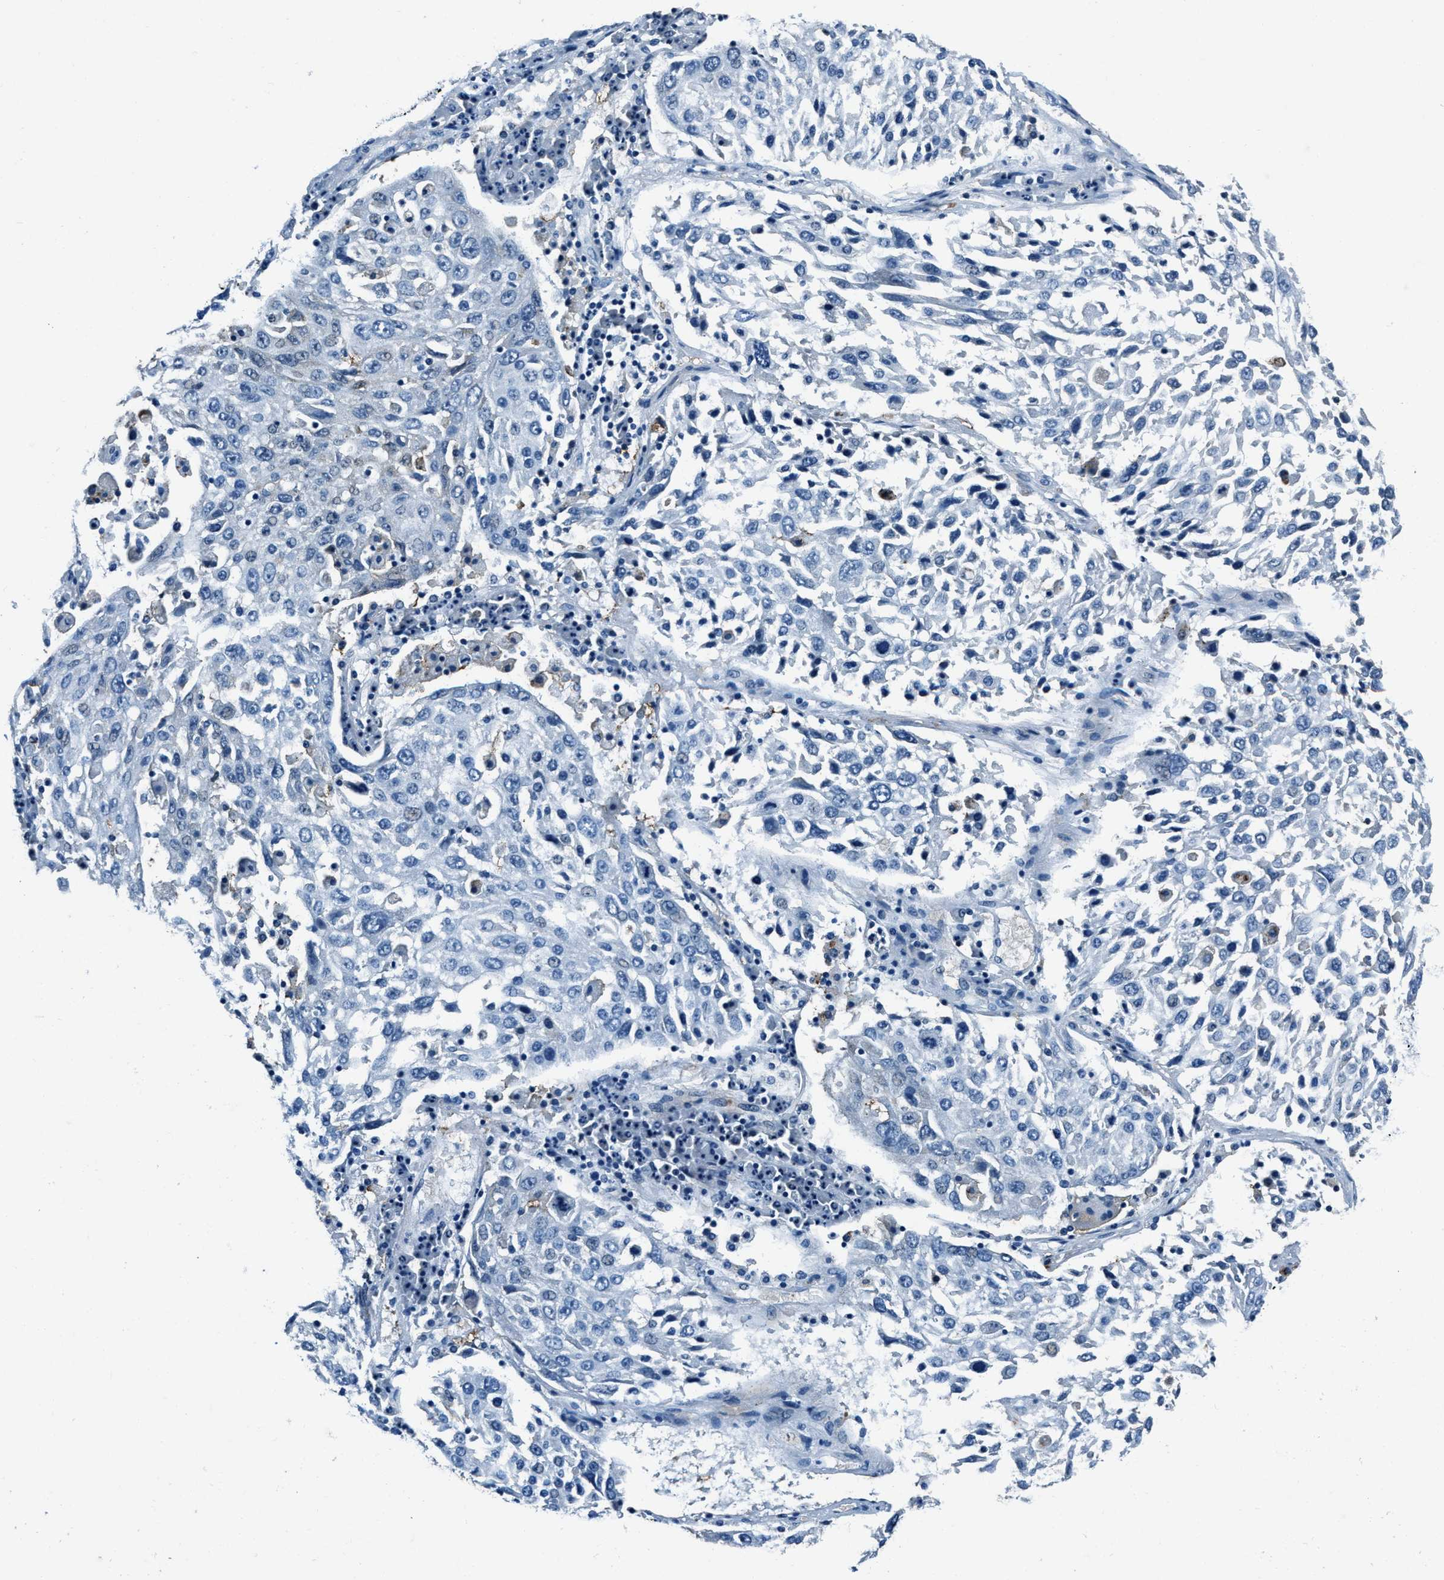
{"staining": {"intensity": "negative", "quantity": "none", "location": "none"}, "tissue": "lung cancer", "cell_type": "Tumor cells", "image_type": "cancer", "snomed": [{"axis": "morphology", "description": "Squamous cell carcinoma, NOS"}, {"axis": "topography", "description": "Lung"}], "caption": "Immunohistochemistry photomicrograph of squamous cell carcinoma (lung) stained for a protein (brown), which displays no expression in tumor cells. Nuclei are stained in blue.", "gene": "PTPDC1", "patient": {"sex": "male", "age": 65}}